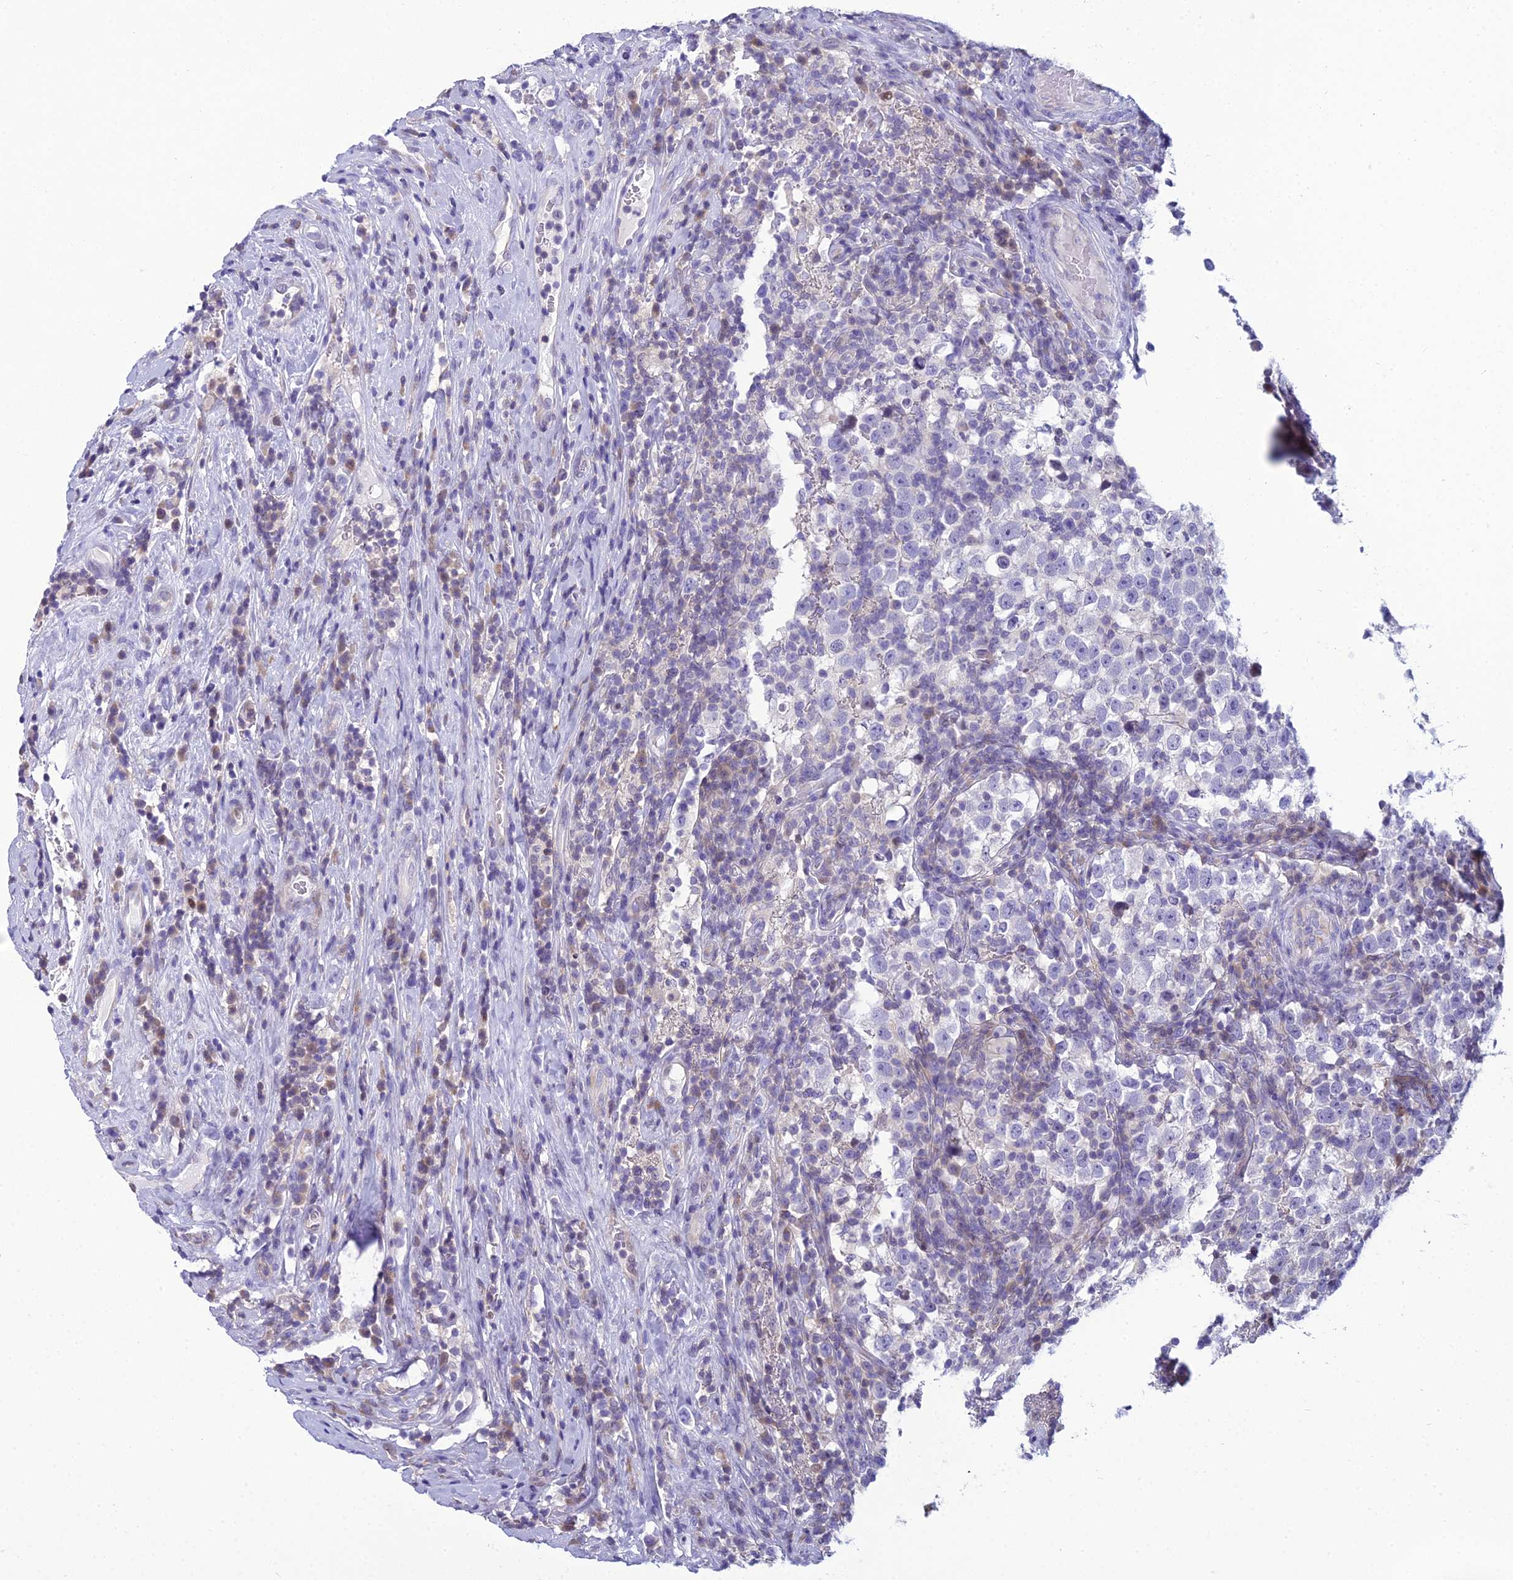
{"staining": {"intensity": "negative", "quantity": "none", "location": "none"}, "tissue": "testis cancer", "cell_type": "Tumor cells", "image_type": "cancer", "snomed": [{"axis": "morphology", "description": "Normal tissue, NOS"}, {"axis": "morphology", "description": "Seminoma, NOS"}, {"axis": "topography", "description": "Testis"}], "caption": "Protein analysis of testis cancer (seminoma) shows no significant expression in tumor cells.", "gene": "ZMIZ1", "patient": {"sex": "male", "age": 43}}